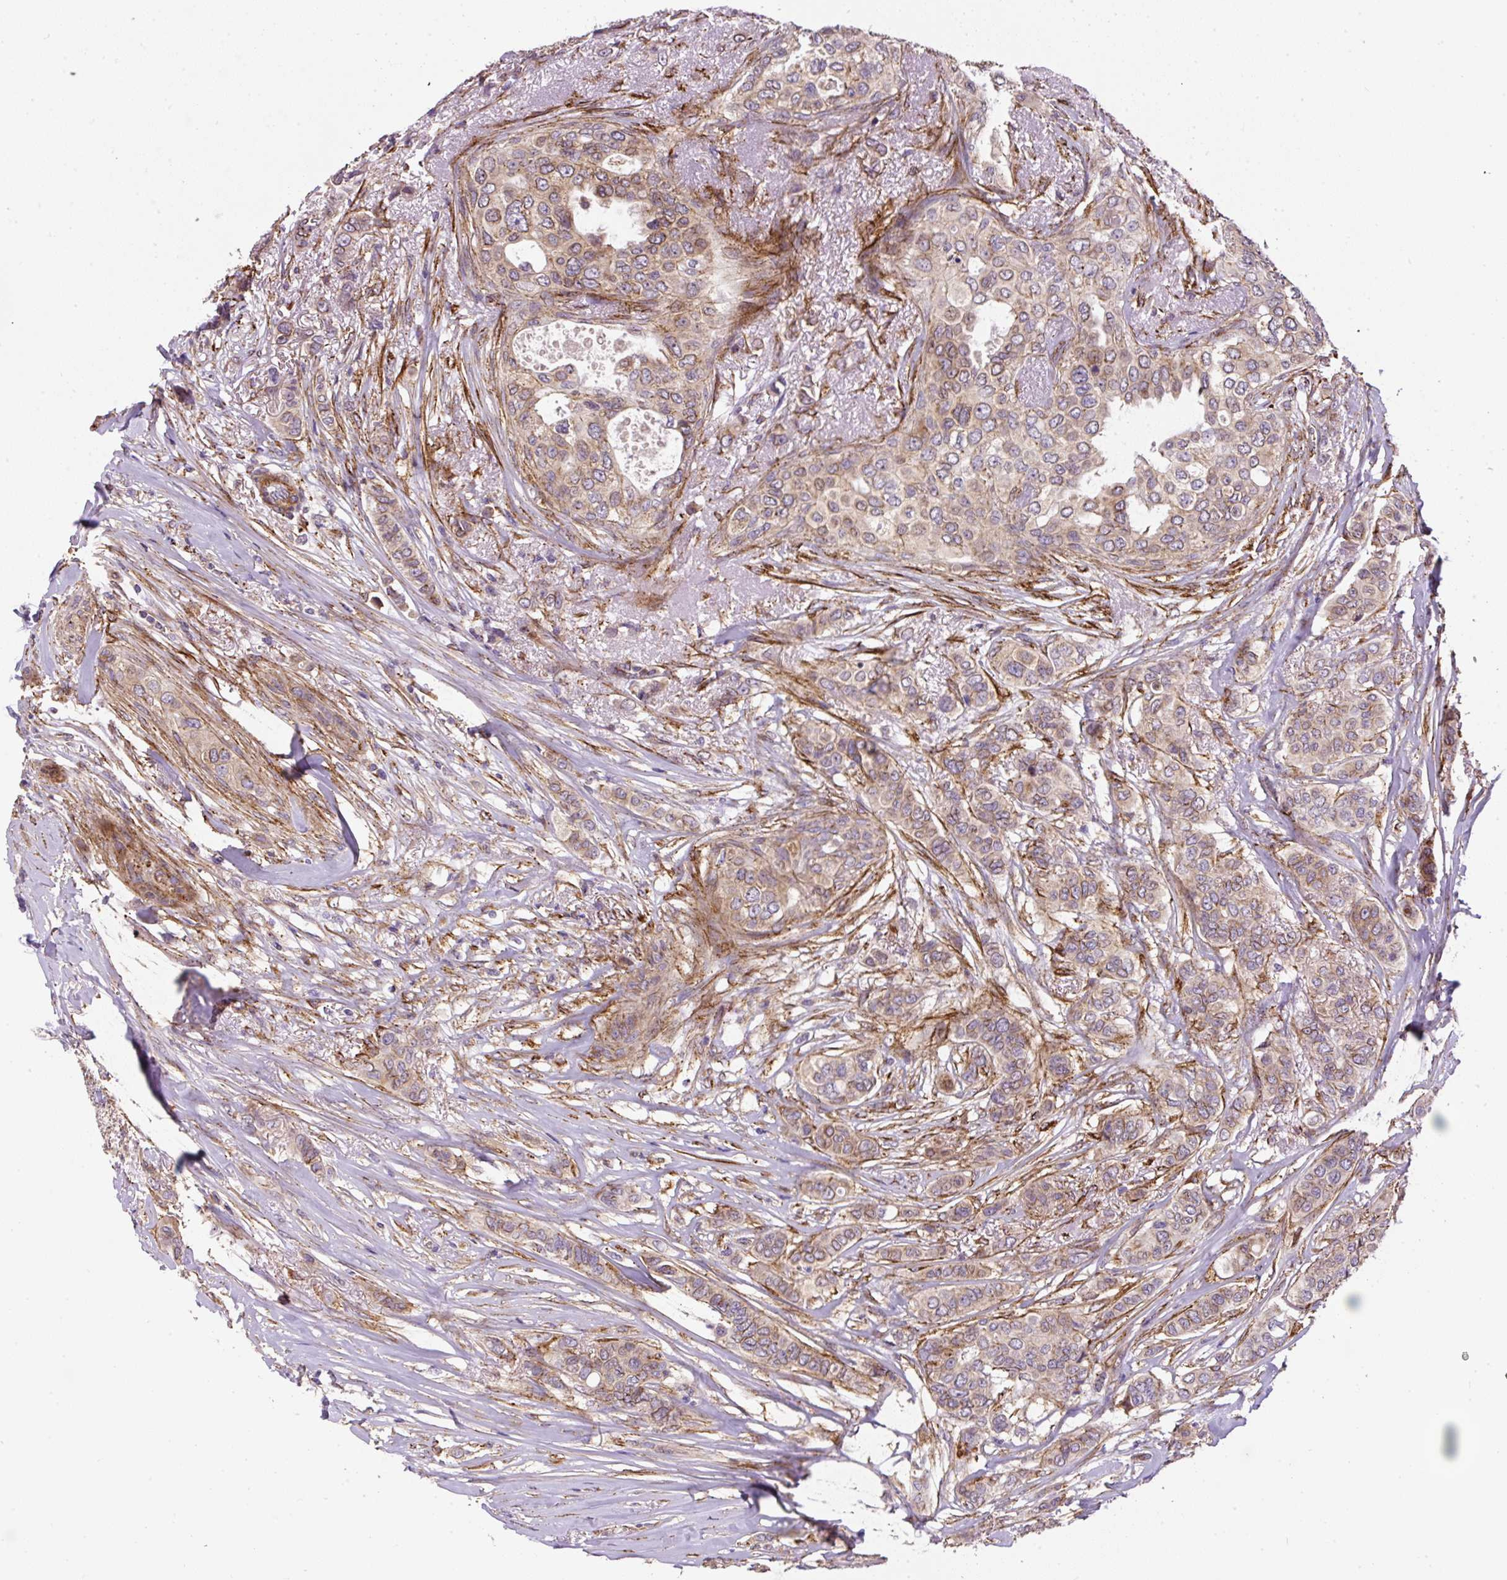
{"staining": {"intensity": "weak", "quantity": ">75%", "location": "cytoplasmic/membranous"}, "tissue": "breast cancer", "cell_type": "Tumor cells", "image_type": "cancer", "snomed": [{"axis": "morphology", "description": "Lobular carcinoma"}, {"axis": "topography", "description": "Breast"}], "caption": "Human breast cancer (lobular carcinoma) stained with a protein marker demonstrates weak staining in tumor cells.", "gene": "RNF170", "patient": {"sex": "female", "age": 51}}